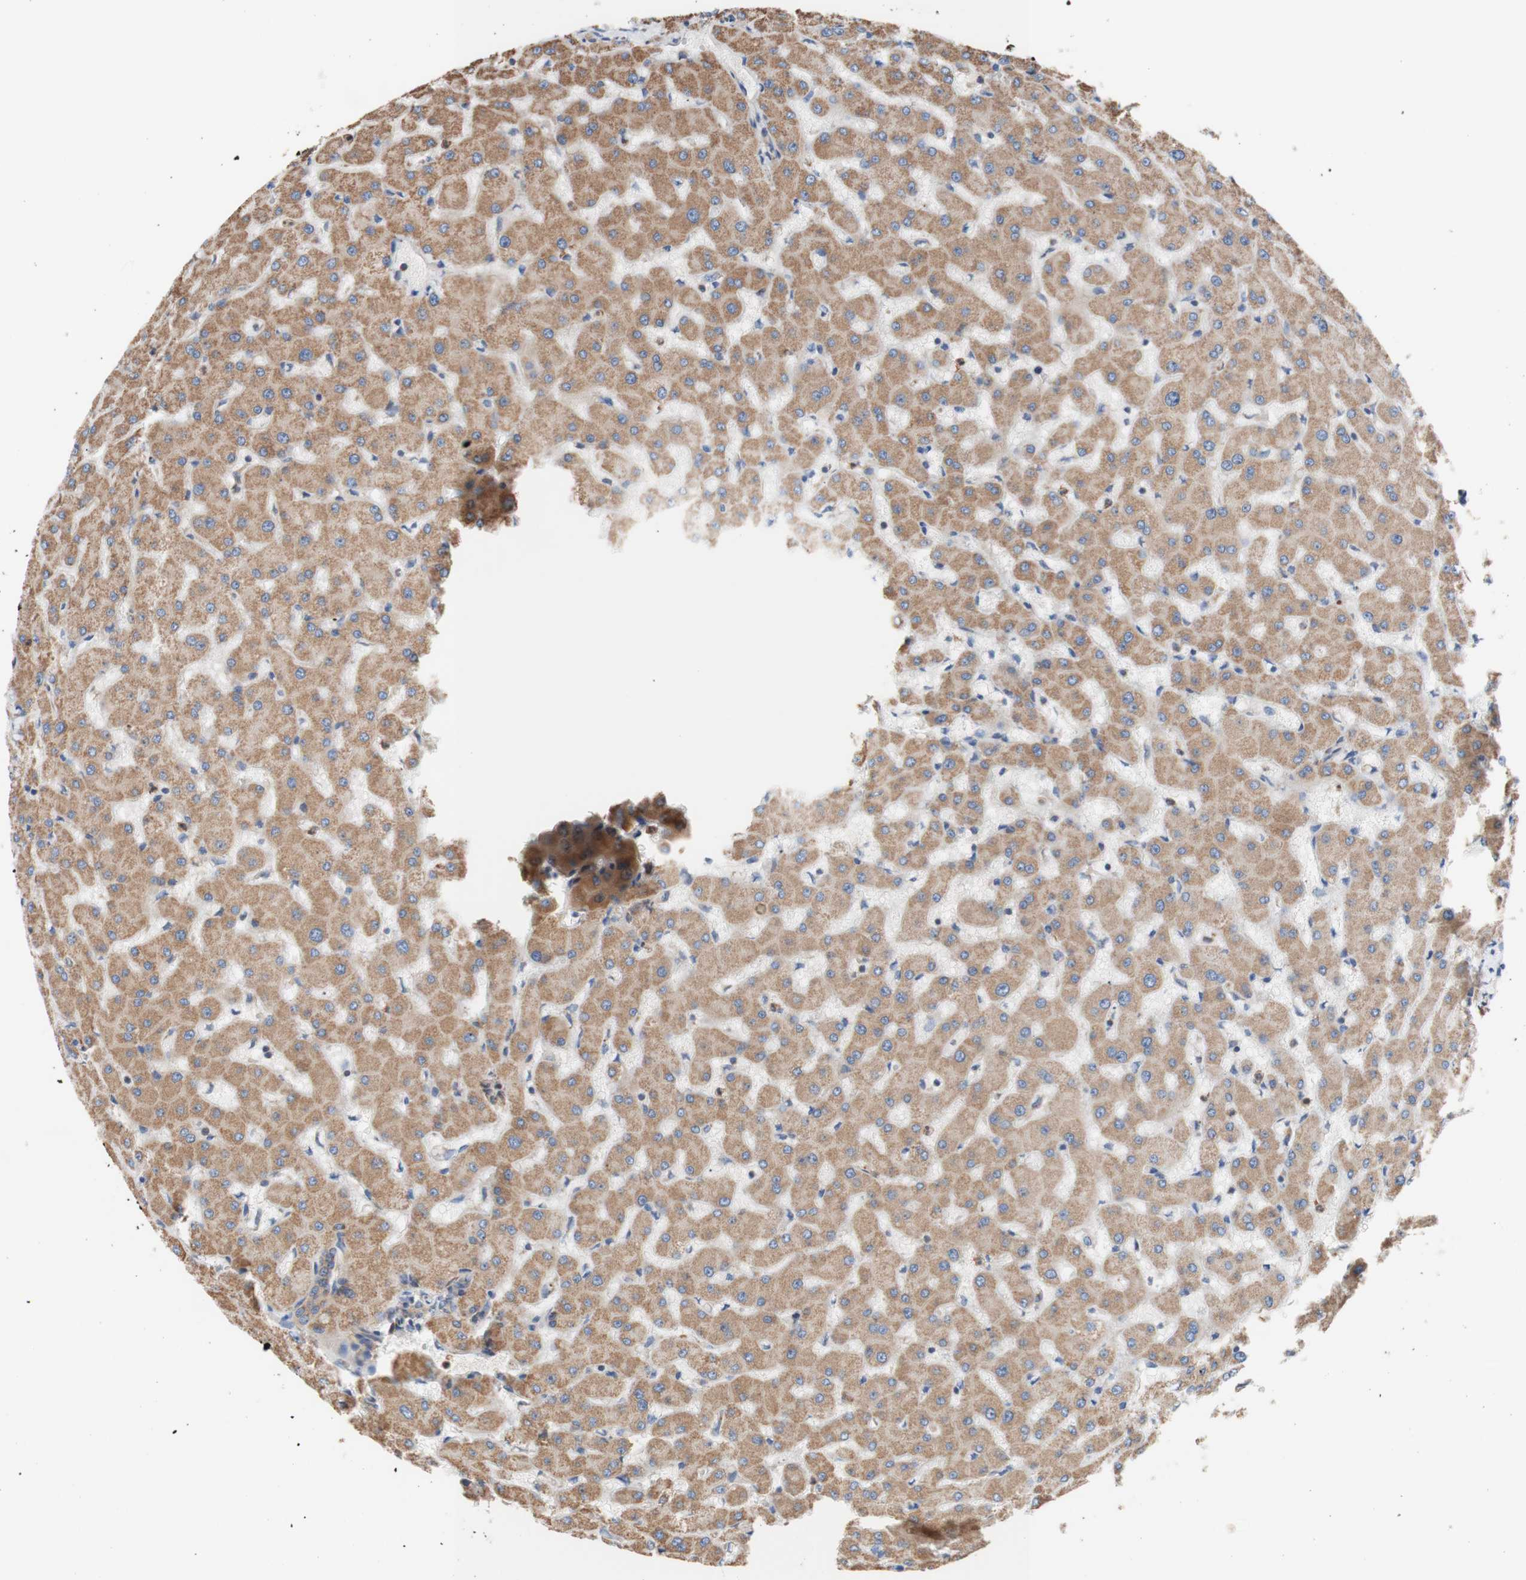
{"staining": {"intensity": "weak", "quantity": ">75%", "location": "cytoplasmic/membranous"}, "tissue": "liver", "cell_type": "Cholangiocytes", "image_type": "normal", "snomed": [{"axis": "morphology", "description": "Normal tissue, NOS"}, {"axis": "topography", "description": "Liver"}], "caption": "High-magnification brightfield microscopy of normal liver stained with DAB (brown) and counterstained with hematoxylin (blue). cholangiocytes exhibit weak cytoplasmic/membranous staining is seen in approximately>75% of cells.", "gene": "FMR1", "patient": {"sex": "female", "age": 63}}